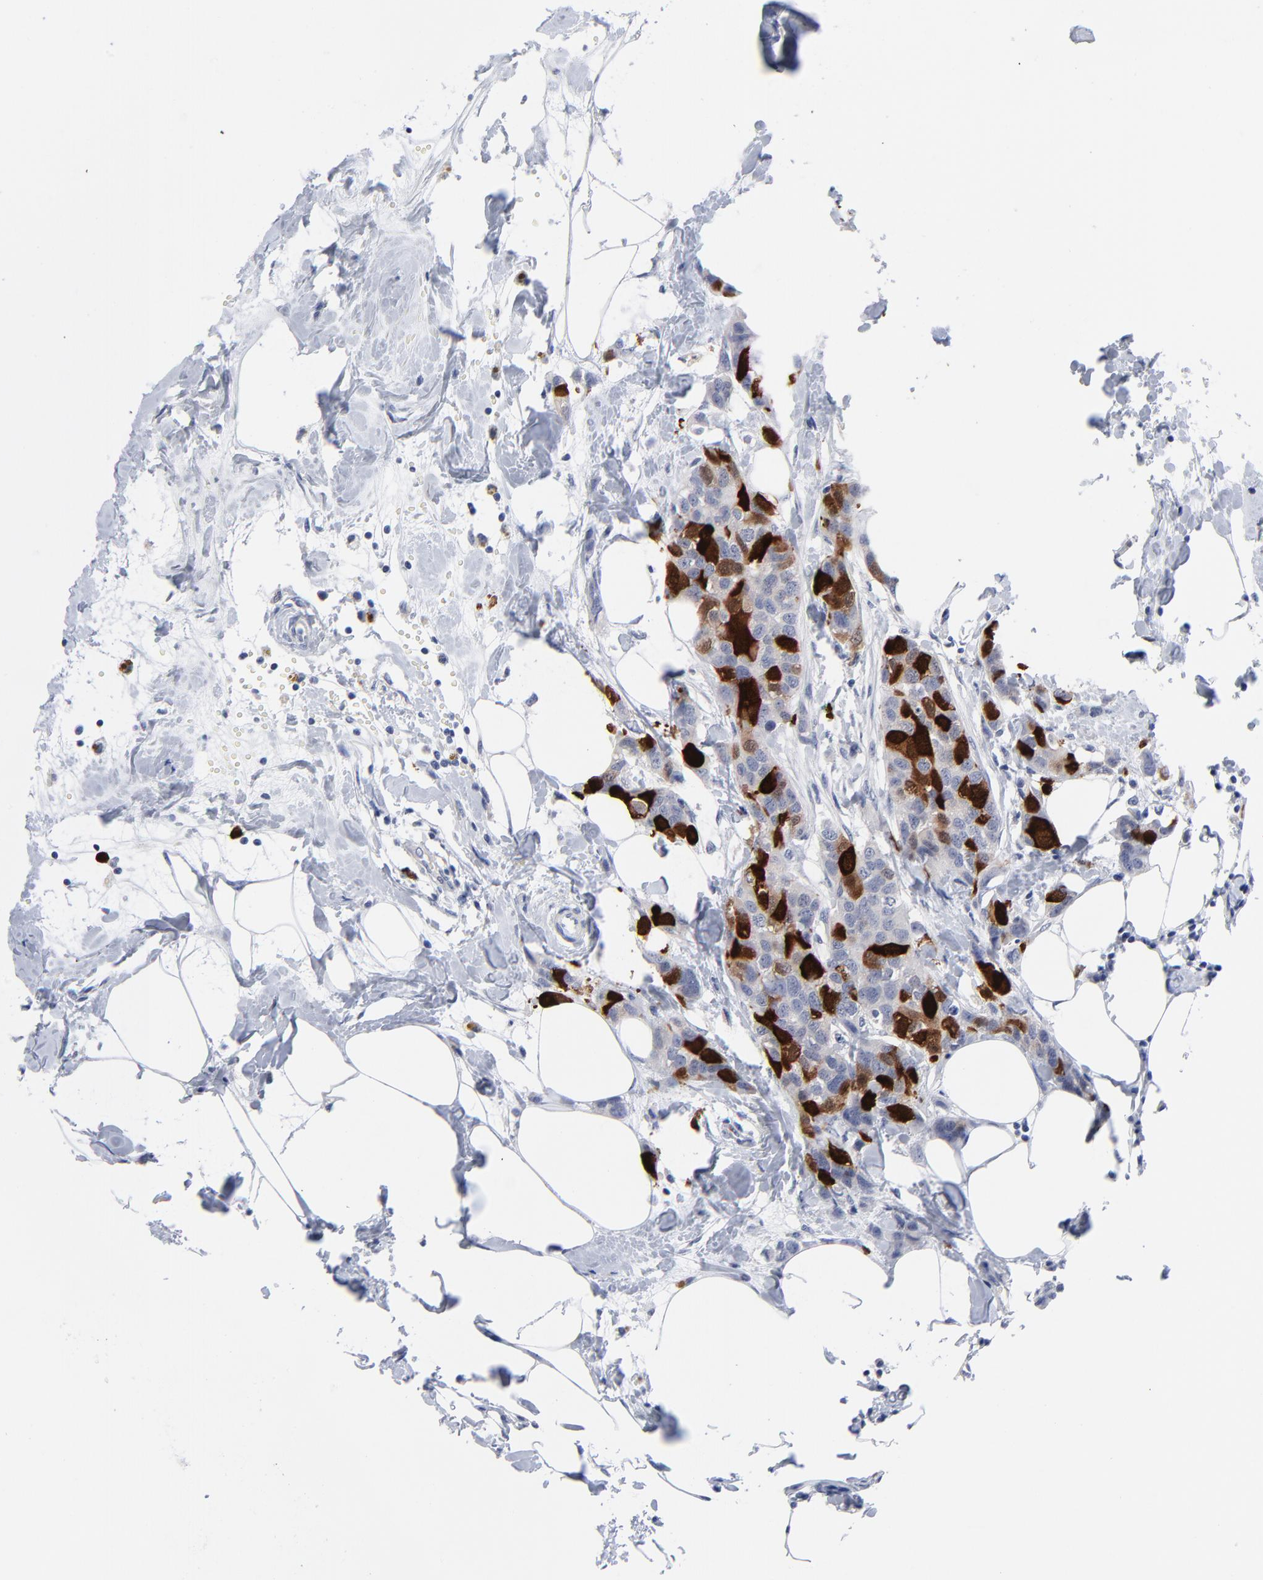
{"staining": {"intensity": "strong", "quantity": "25%-75%", "location": "cytoplasmic/membranous,nuclear"}, "tissue": "breast cancer", "cell_type": "Tumor cells", "image_type": "cancer", "snomed": [{"axis": "morphology", "description": "Normal tissue, NOS"}, {"axis": "morphology", "description": "Duct carcinoma"}, {"axis": "topography", "description": "Breast"}], "caption": "A high-resolution micrograph shows IHC staining of invasive ductal carcinoma (breast), which displays strong cytoplasmic/membranous and nuclear staining in approximately 25%-75% of tumor cells.", "gene": "CDK1", "patient": {"sex": "female", "age": 50}}